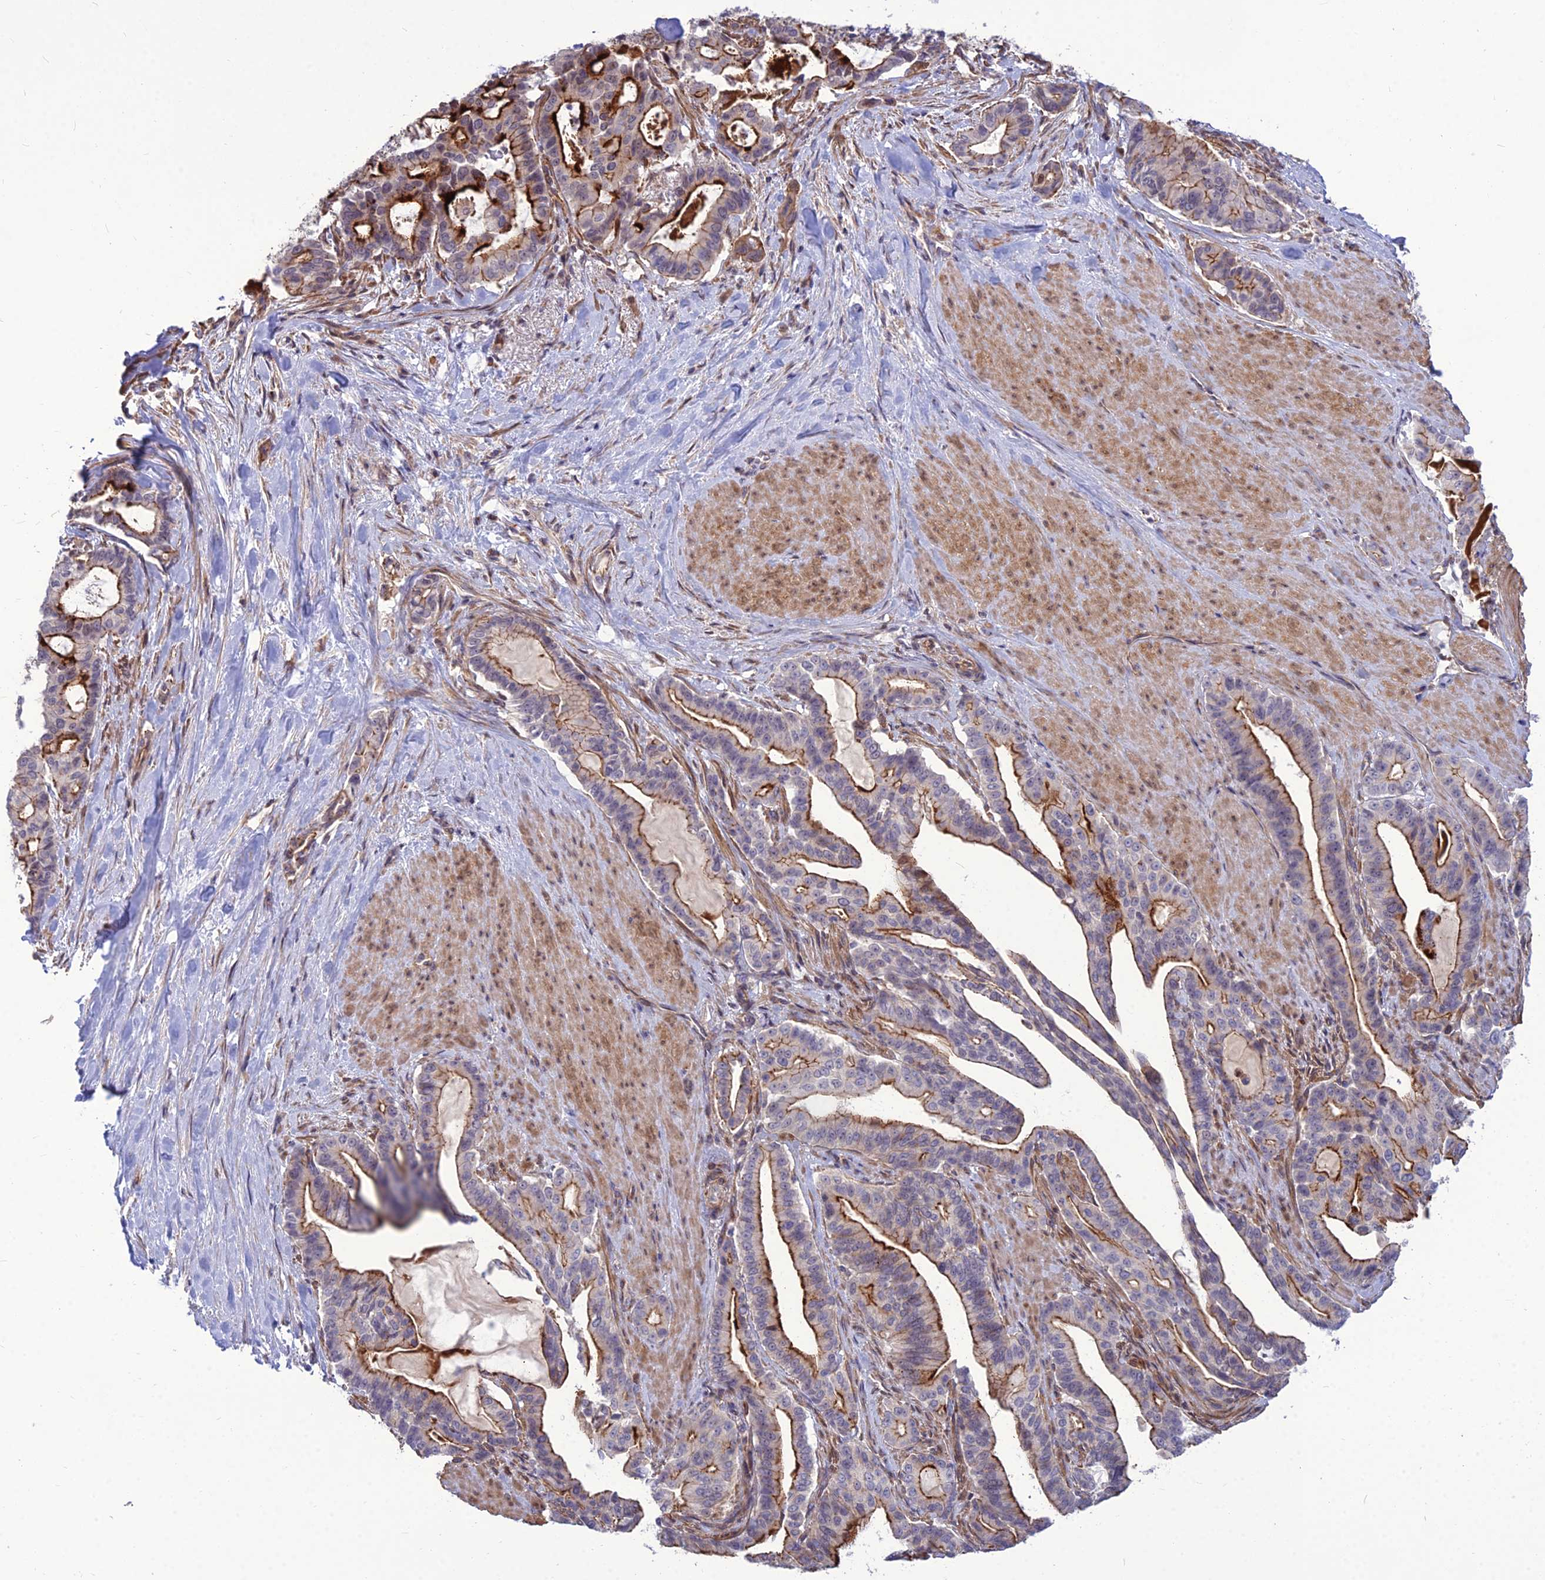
{"staining": {"intensity": "strong", "quantity": "25%-75%", "location": "cytoplasmic/membranous"}, "tissue": "pancreatic cancer", "cell_type": "Tumor cells", "image_type": "cancer", "snomed": [{"axis": "morphology", "description": "Adenocarcinoma, NOS"}, {"axis": "topography", "description": "Pancreas"}], "caption": "Immunohistochemical staining of human pancreatic adenocarcinoma demonstrates high levels of strong cytoplasmic/membranous protein staining in approximately 25%-75% of tumor cells.", "gene": "TSPYL2", "patient": {"sex": "male", "age": 63}}